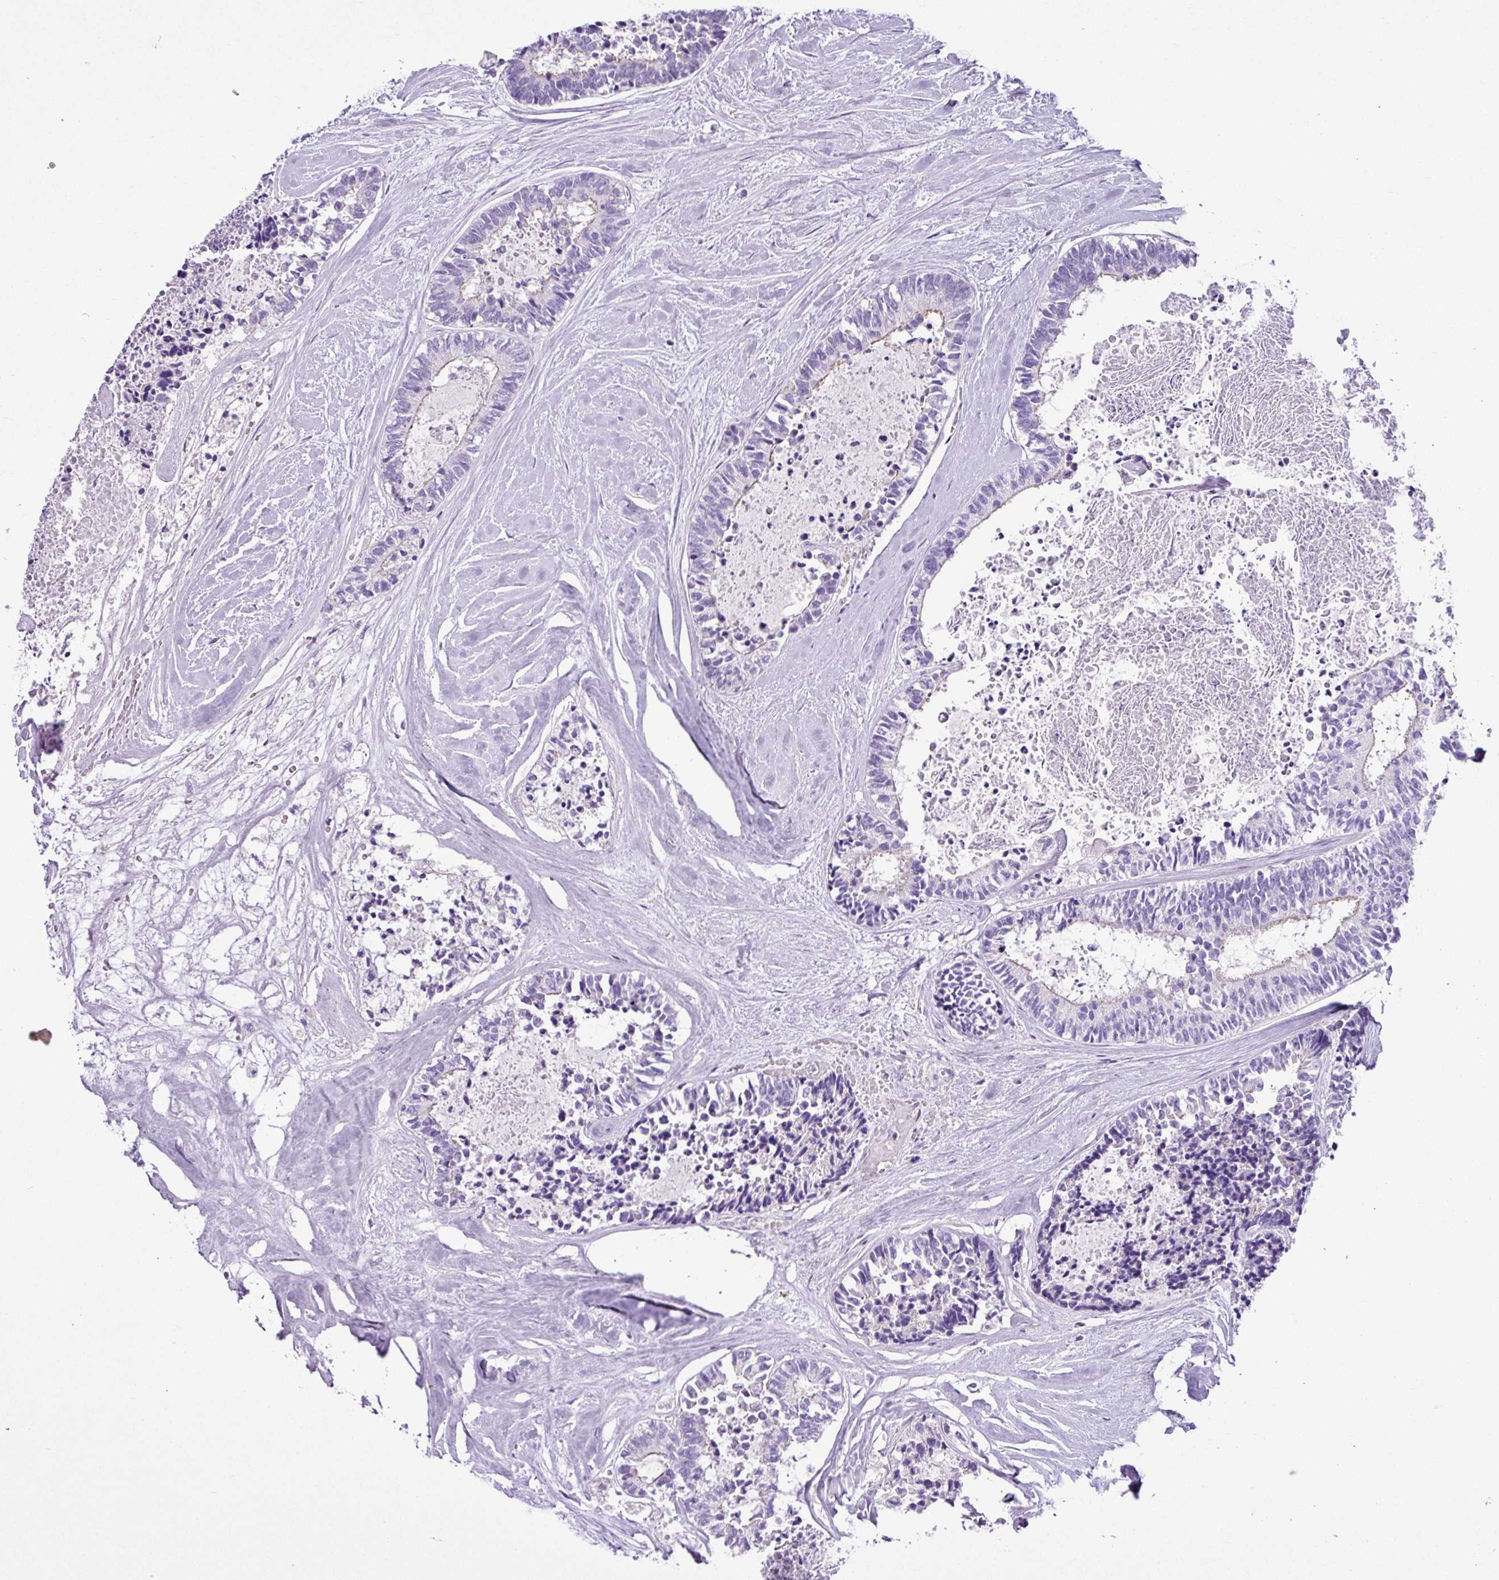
{"staining": {"intensity": "moderate", "quantity": "<25%", "location": "cytoplasmic/membranous"}, "tissue": "colorectal cancer", "cell_type": "Tumor cells", "image_type": "cancer", "snomed": [{"axis": "morphology", "description": "Adenocarcinoma, NOS"}, {"axis": "topography", "description": "Colon"}, {"axis": "topography", "description": "Rectum"}], "caption": "Immunohistochemistry (IHC) of human colorectal adenocarcinoma demonstrates low levels of moderate cytoplasmic/membranous expression in about <25% of tumor cells.", "gene": "ZNF334", "patient": {"sex": "male", "age": 57}}